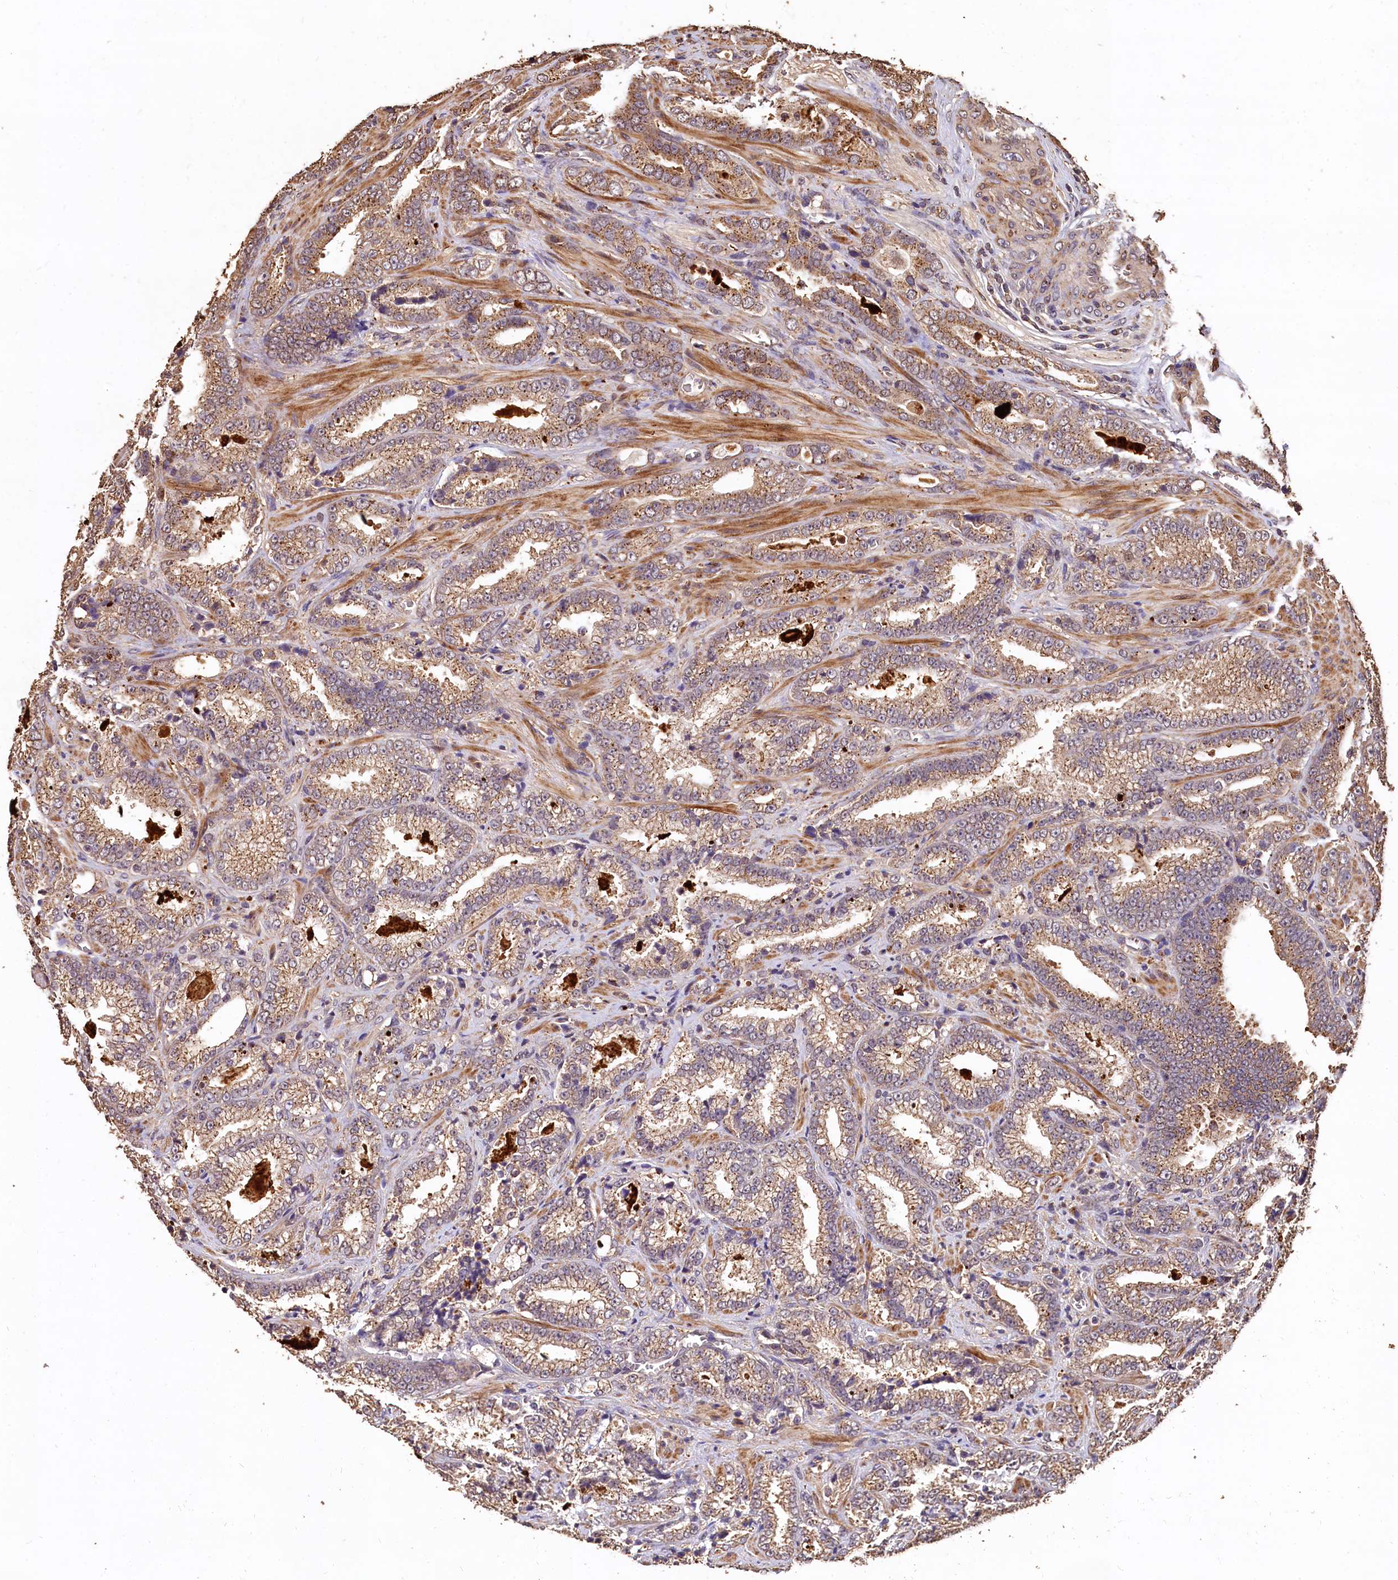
{"staining": {"intensity": "moderate", "quantity": ">75%", "location": "cytoplasmic/membranous"}, "tissue": "prostate cancer", "cell_type": "Tumor cells", "image_type": "cancer", "snomed": [{"axis": "morphology", "description": "Adenocarcinoma, High grade"}, {"axis": "topography", "description": "Prostate and seminal vesicle, NOS"}], "caption": "Immunohistochemical staining of human high-grade adenocarcinoma (prostate) displays medium levels of moderate cytoplasmic/membranous protein expression in about >75% of tumor cells.", "gene": "LSM4", "patient": {"sex": "male", "age": 67}}